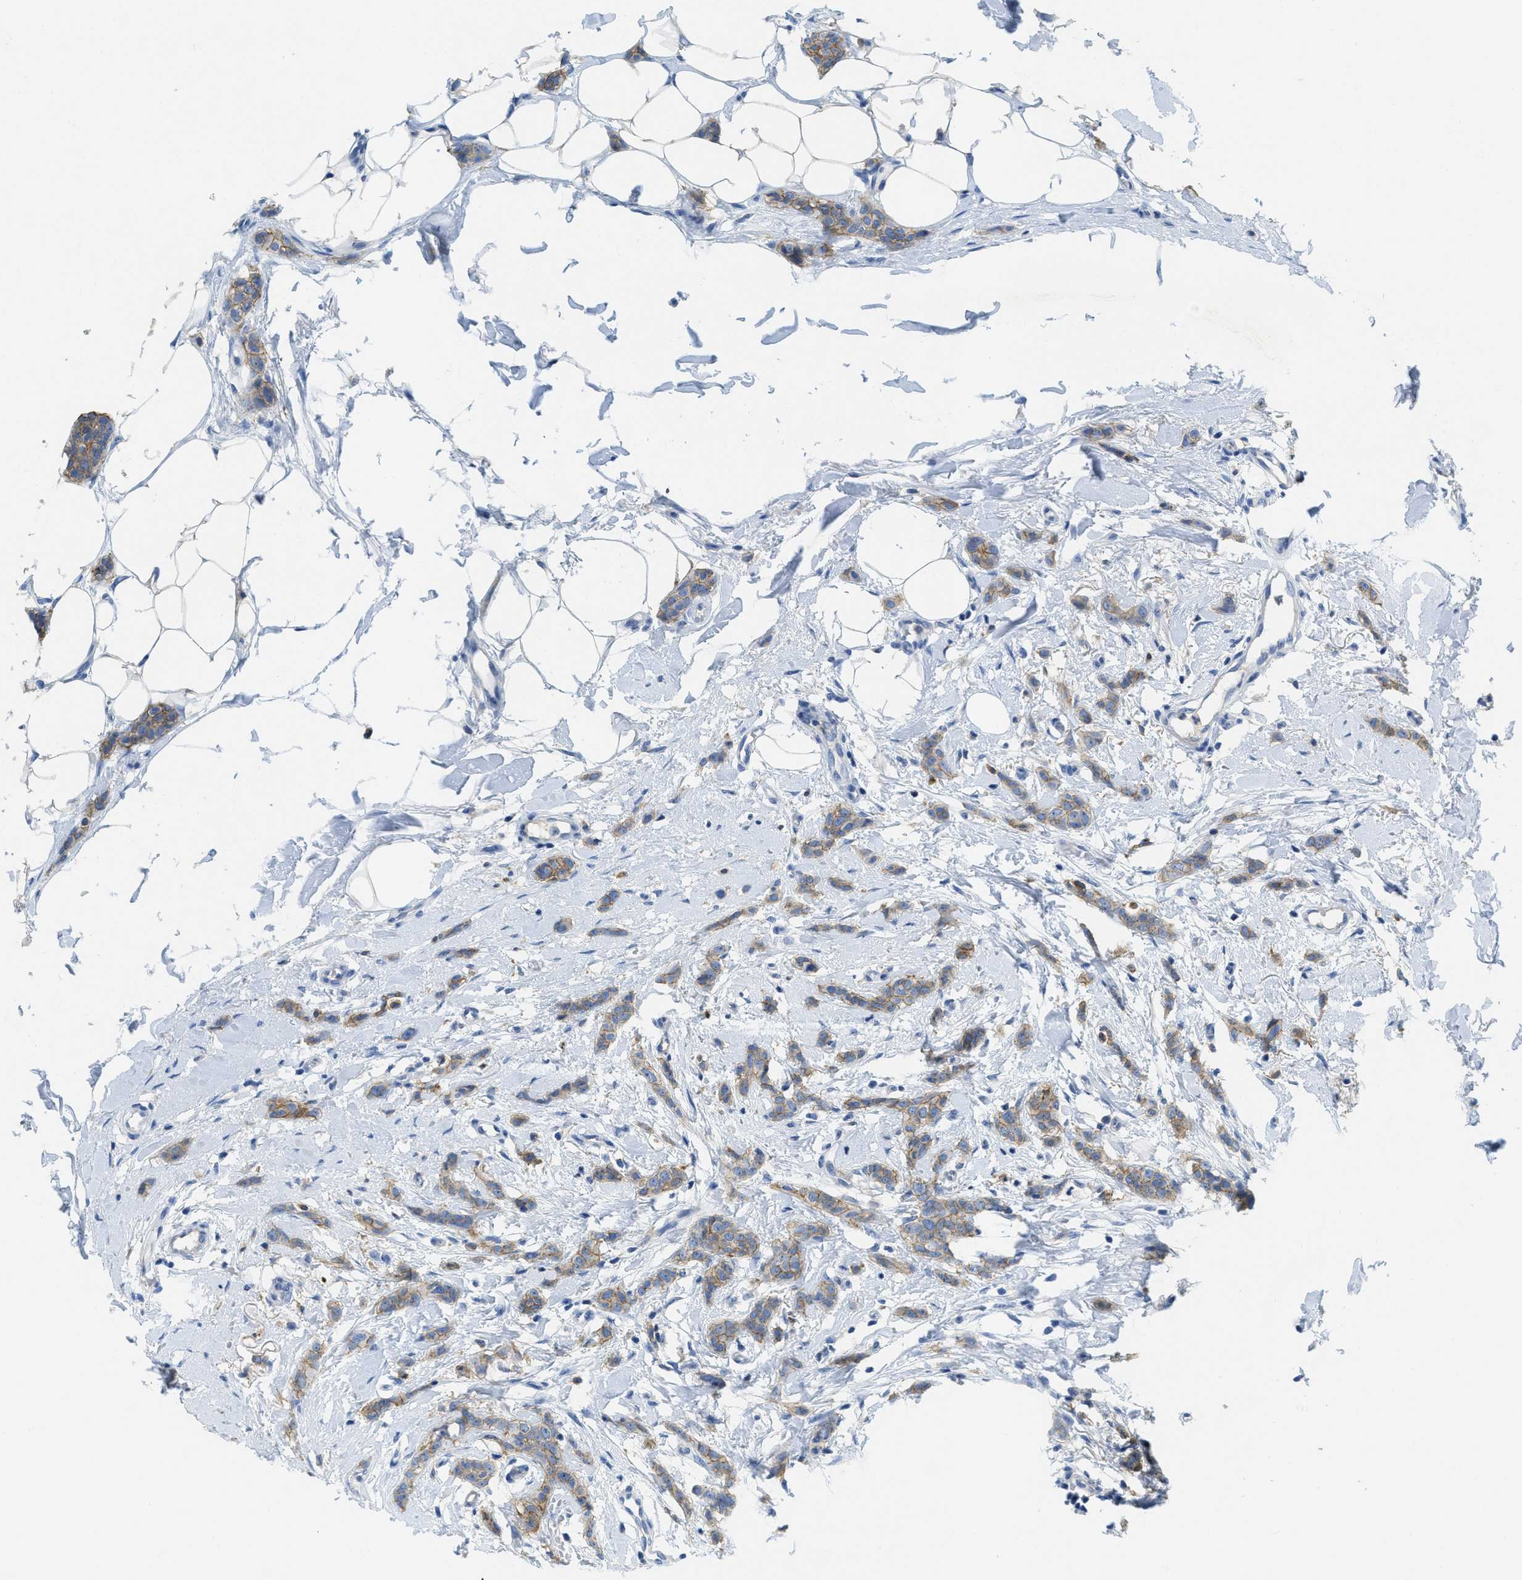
{"staining": {"intensity": "moderate", "quantity": ">75%", "location": "cytoplasmic/membranous"}, "tissue": "breast cancer", "cell_type": "Tumor cells", "image_type": "cancer", "snomed": [{"axis": "morphology", "description": "Lobular carcinoma"}, {"axis": "topography", "description": "Skin"}, {"axis": "topography", "description": "Breast"}], "caption": "Lobular carcinoma (breast) tissue shows moderate cytoplasmic/membranous positivity in about >75% of tumor cells, visualized by immunohistochemistry. The staining was performed using DAB to visualize the protein expression in brown, while the nuclei were stained in blue with hematoxylin (Magnification: 20x).", "gene": "CNNM4", "patient": {"sex": "female", "age": 46}}